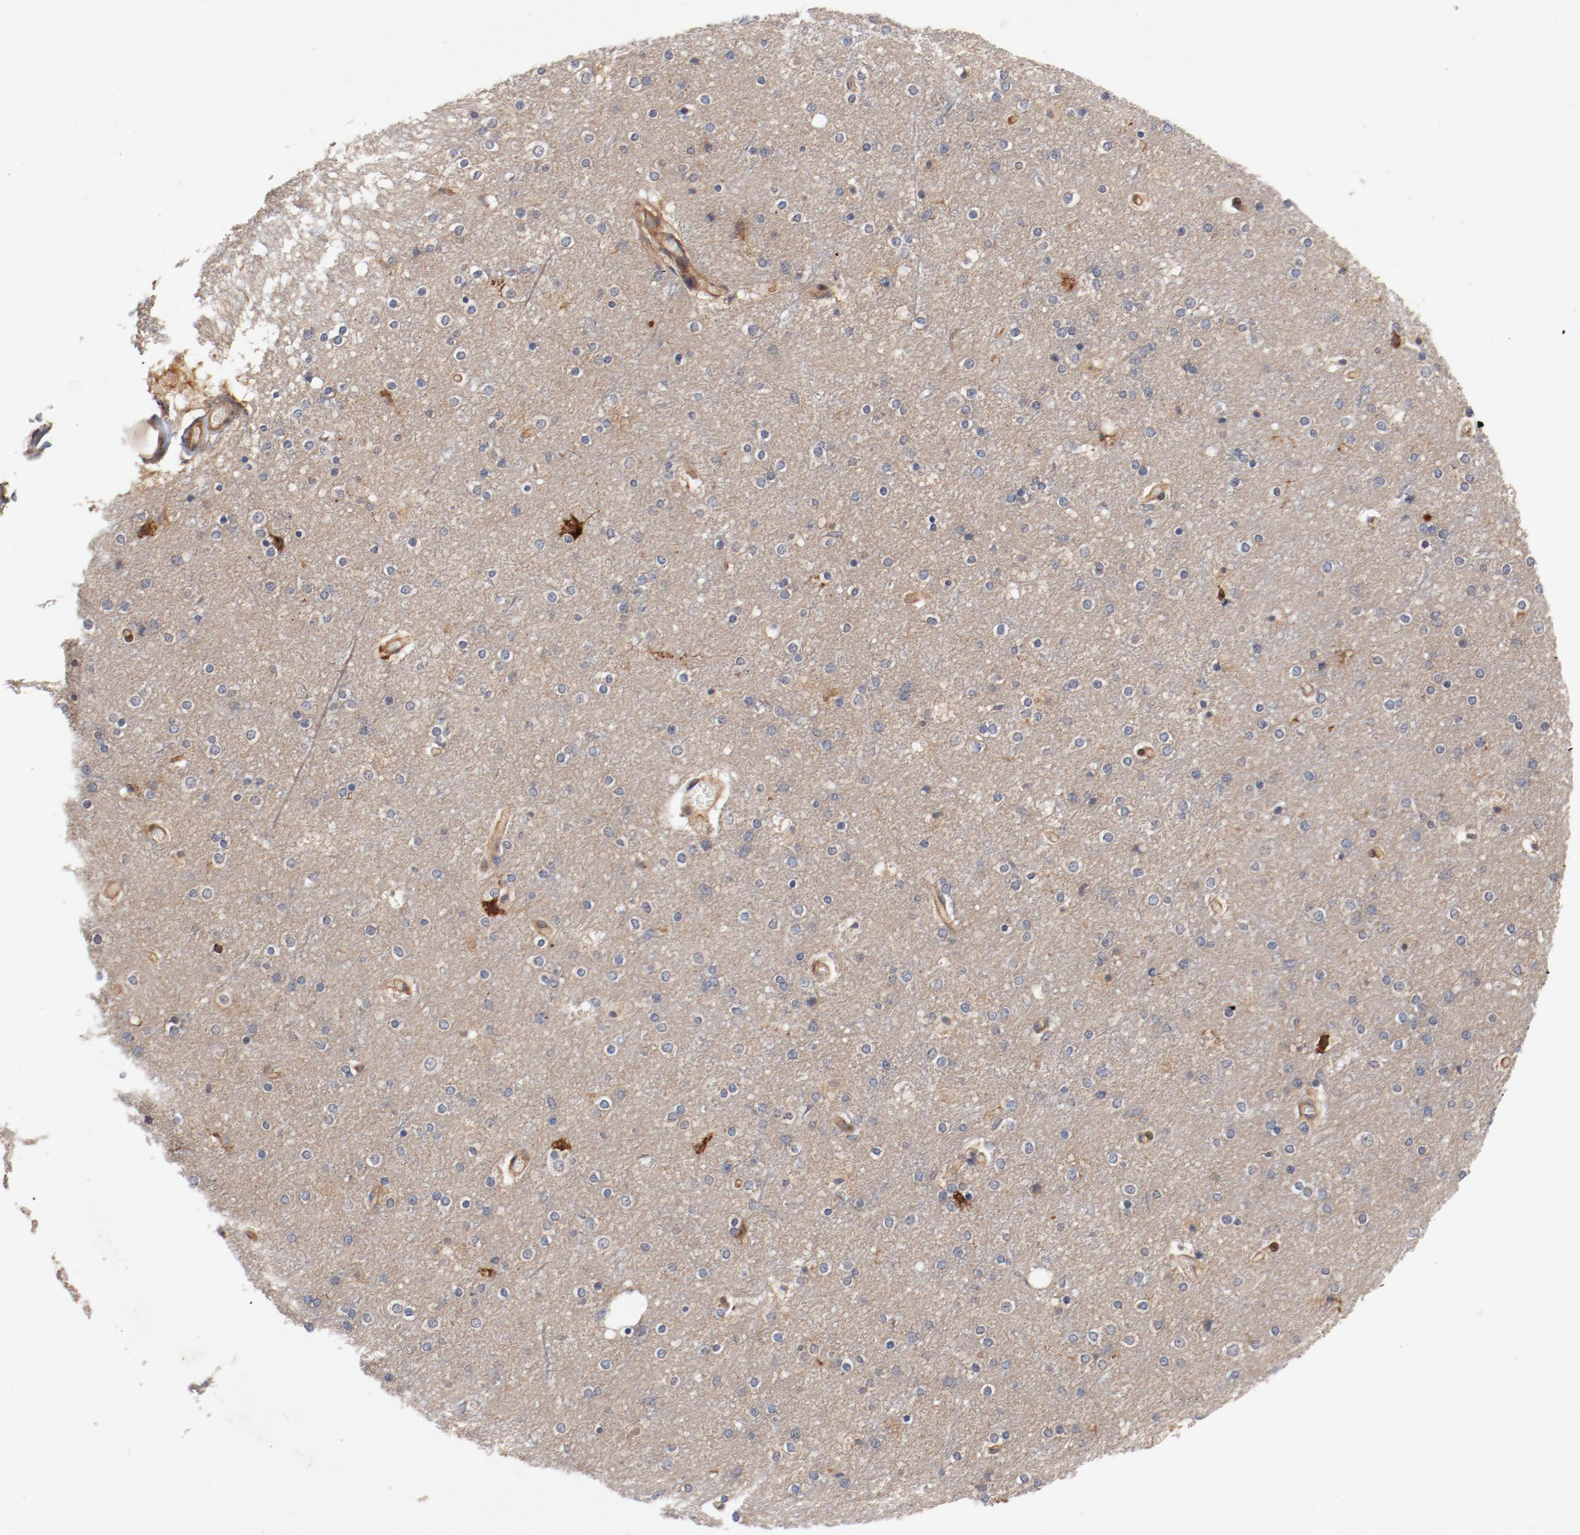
{"staining": {"intensity": "moderate", "quantity": ">75%", "location": "cytoplasmic/membranous"}, "tissue": "cerebral cortex", "cell_type": "Endothelial cells", "image_type": "normal", "snomed": [{"axis": "morphology", "description": "Normal tissue, NOS"}, {"axis": "topography", "description": "Cerebral cortex"}], "caption": "DAB (3,3'-diaminobenzidine) immunohistochemical staining of normal cerebral cortex demonstrates moderate cytoplasmic/membranous protein expression in about >75% of endothelial cells.", "gene": "PITPNM2", "patient": {"sex": "female", "age": 54}}